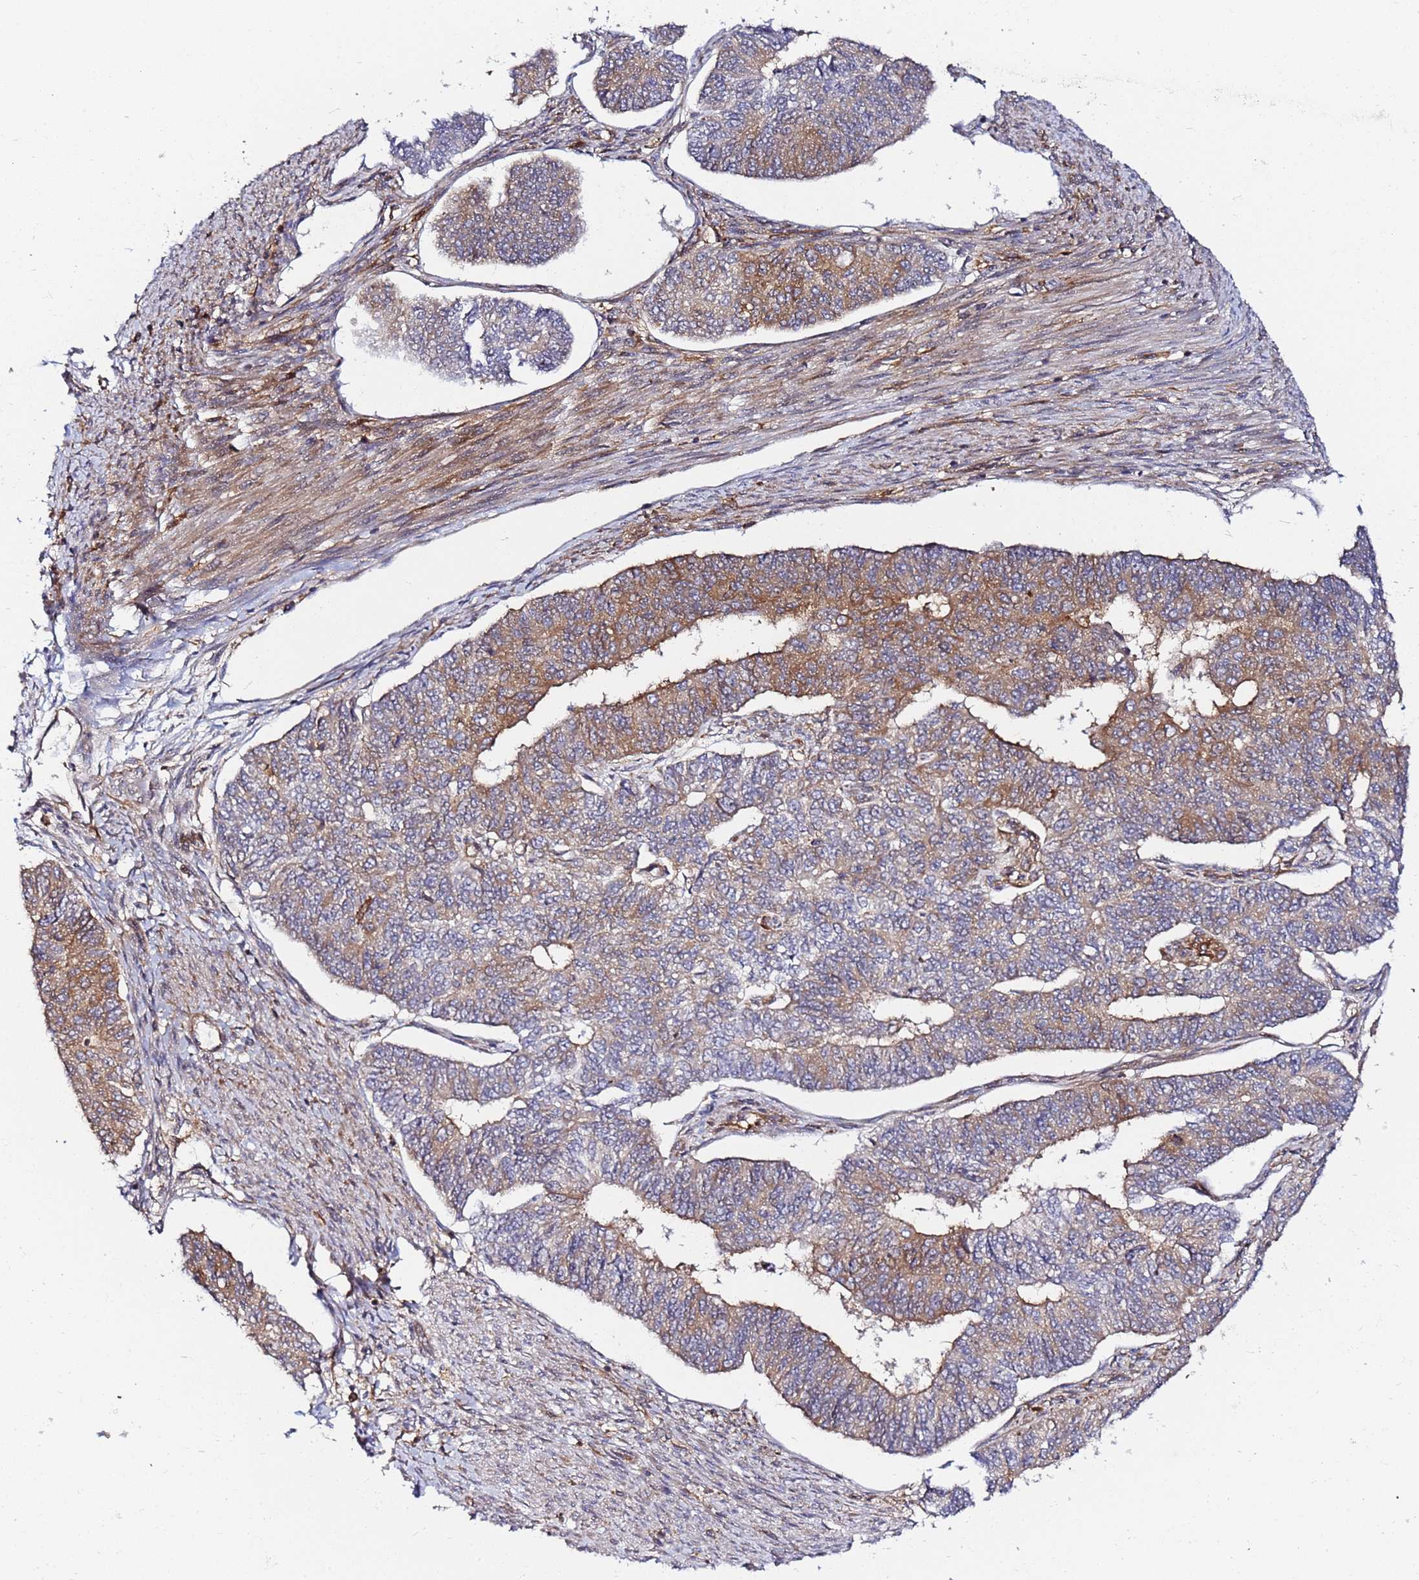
{"staining": {"intensity": "moderate", "quantity": "25%-75%", "location": "cytoplasmic/membranous"}, "tissue": "endometrial cancer", "cell_type": "Tumor cells", "image_type": "cancer", "snomed": [{"axis": "morphology", "description": "Adenocarcinoma, NOS"}, {"axis": "topography", "description": "Endometrium"}], "caption": "Tumor cells display moderate cytoplasmic/membranous expression in about 25%-75% of cells in endometrial cancer (adenocarcinoma).", "gene": "CHM", "patient": {"sex": "female", "age": 32}}